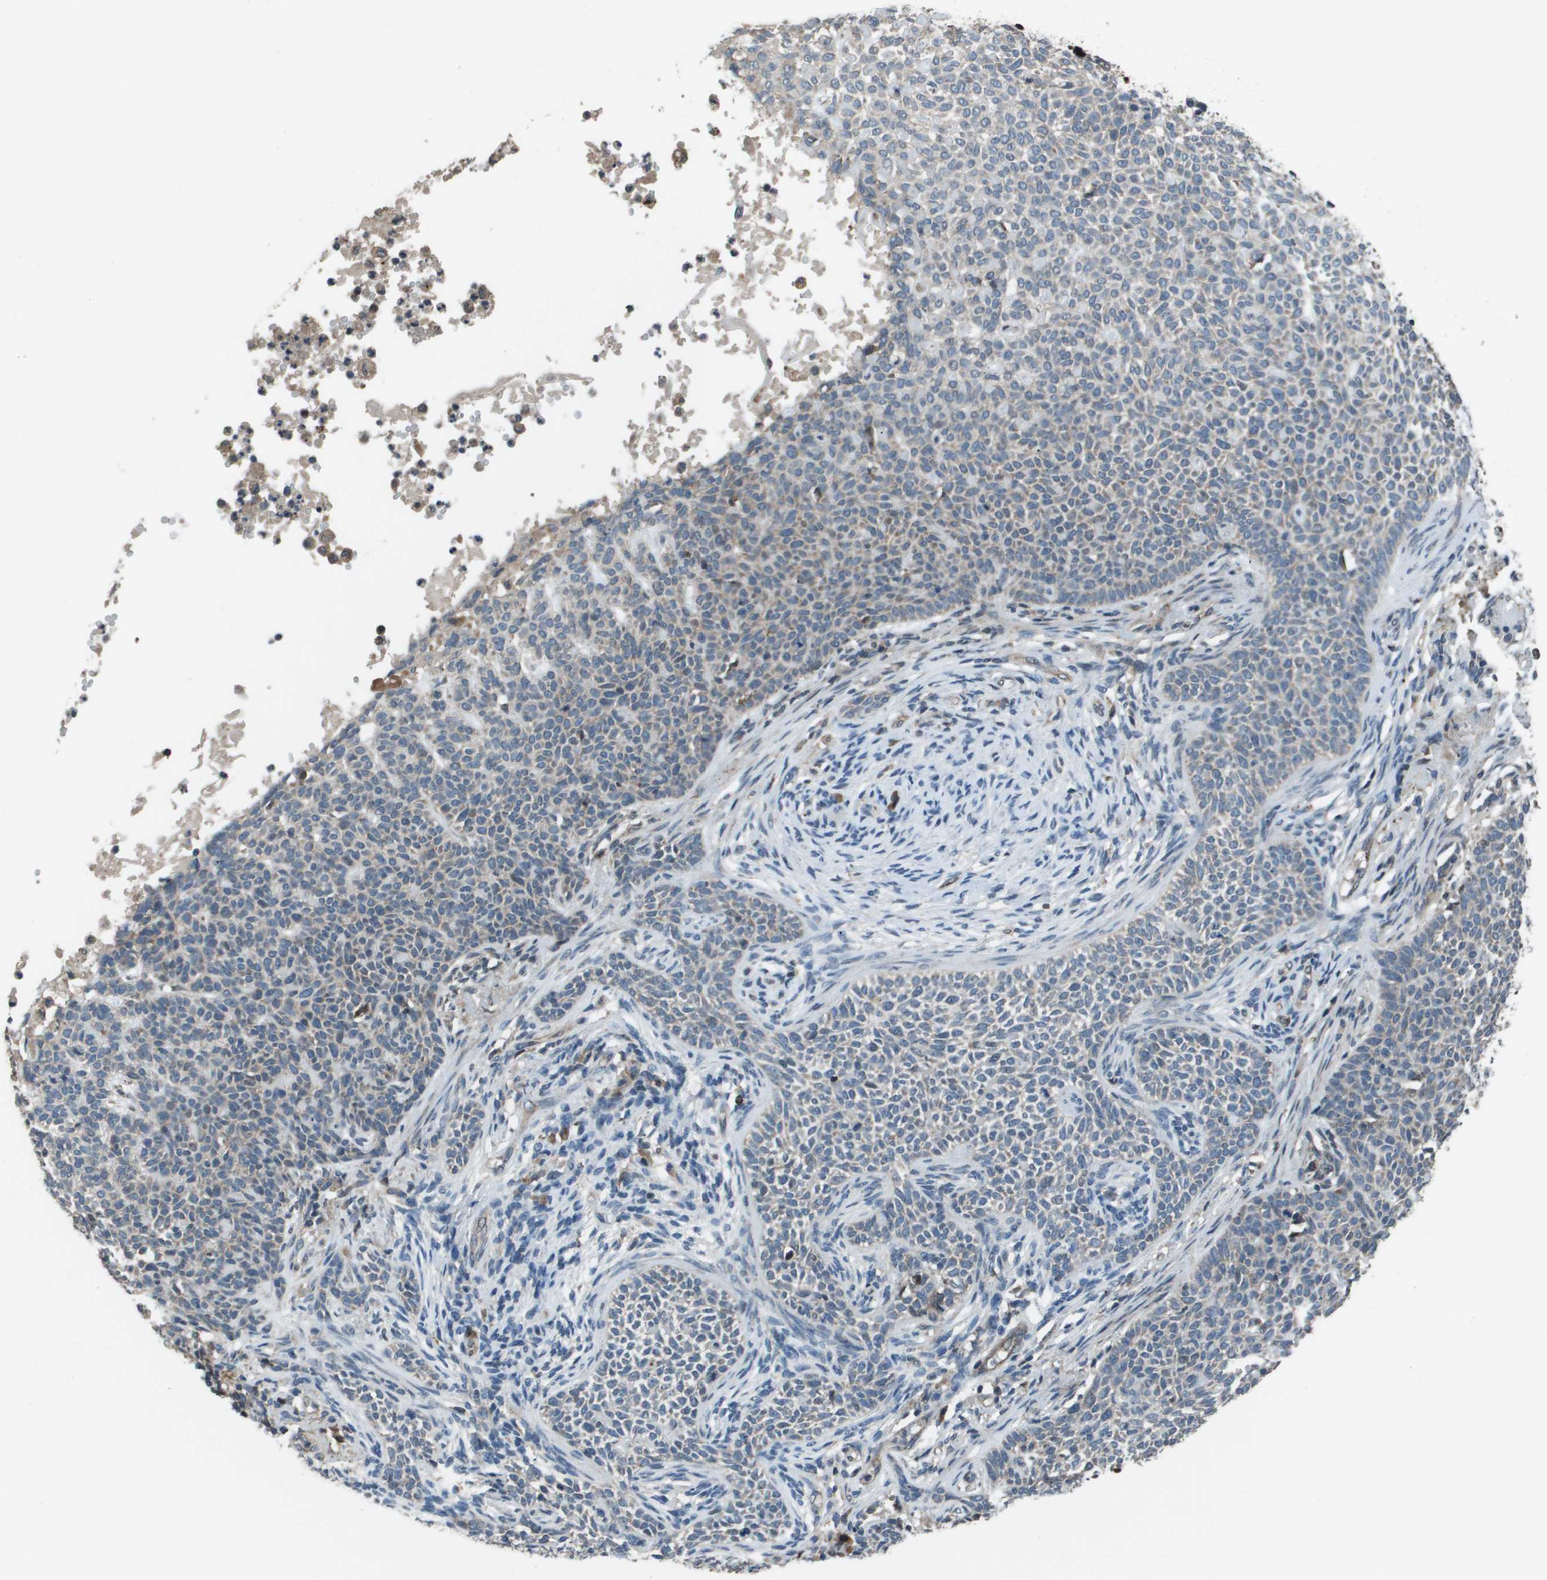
{"staining": {"intensity": "weak", "quantity": "<25%", "location": "cytoplasmic/membranous"}, "tissue": "skin cancer", "cell_type": "Tumor cells", "image_type": "cancer", "snomed": [{"axis": "morphology", "description": "Normal tissue, NOS"}, {"axis": "morphology", "description": "Basal cell carcinoma"}, {"axis": "topography", "description": "Skin"}], "caption": "Skin cancer was stained to show a protein in brown. There is no significant positivity in tumor cells.", "gene": "GOSR2", "patient": {"sex": "male", "age": 87}}